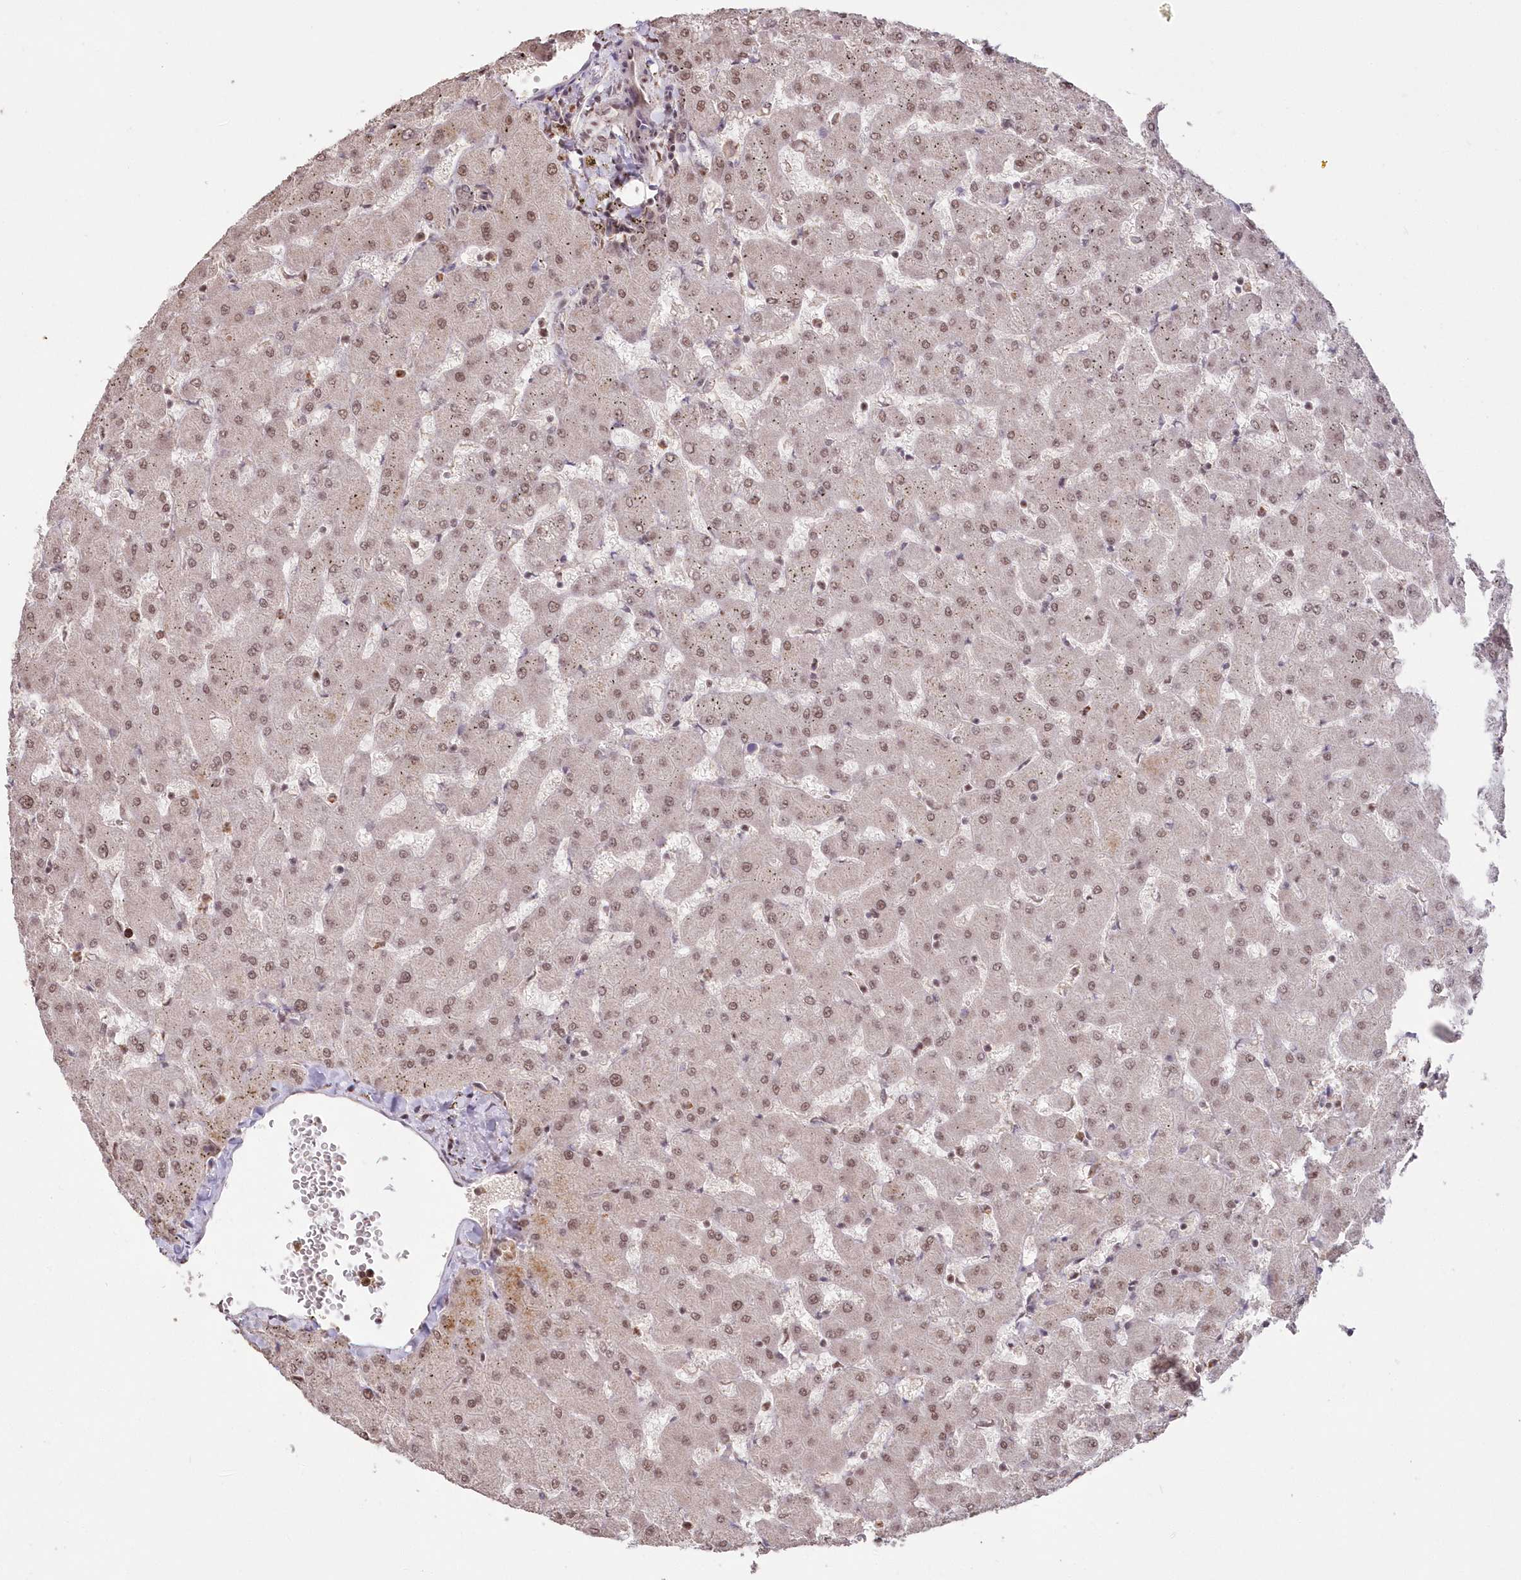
{"staining": {"intensity": "moderate", "quantity": ">75%", "location": "nuclear"}, "tissue": "liver", "cell_type": "Cholangiocytes", "image_type": "normal", "snomed": [{"axis": "morphology", "description": "Normal tissue, NOS"}, {"axis": "topography", "description": "Liver"}], "caption": "Approximately >75% of cholangiocytes in normal human liver exhibit moderate nuclear protein staining as visualized by brown immunohistochemical staining.", "gene": "PDS5A", "patient": {"sex": "female", "age": 63}}